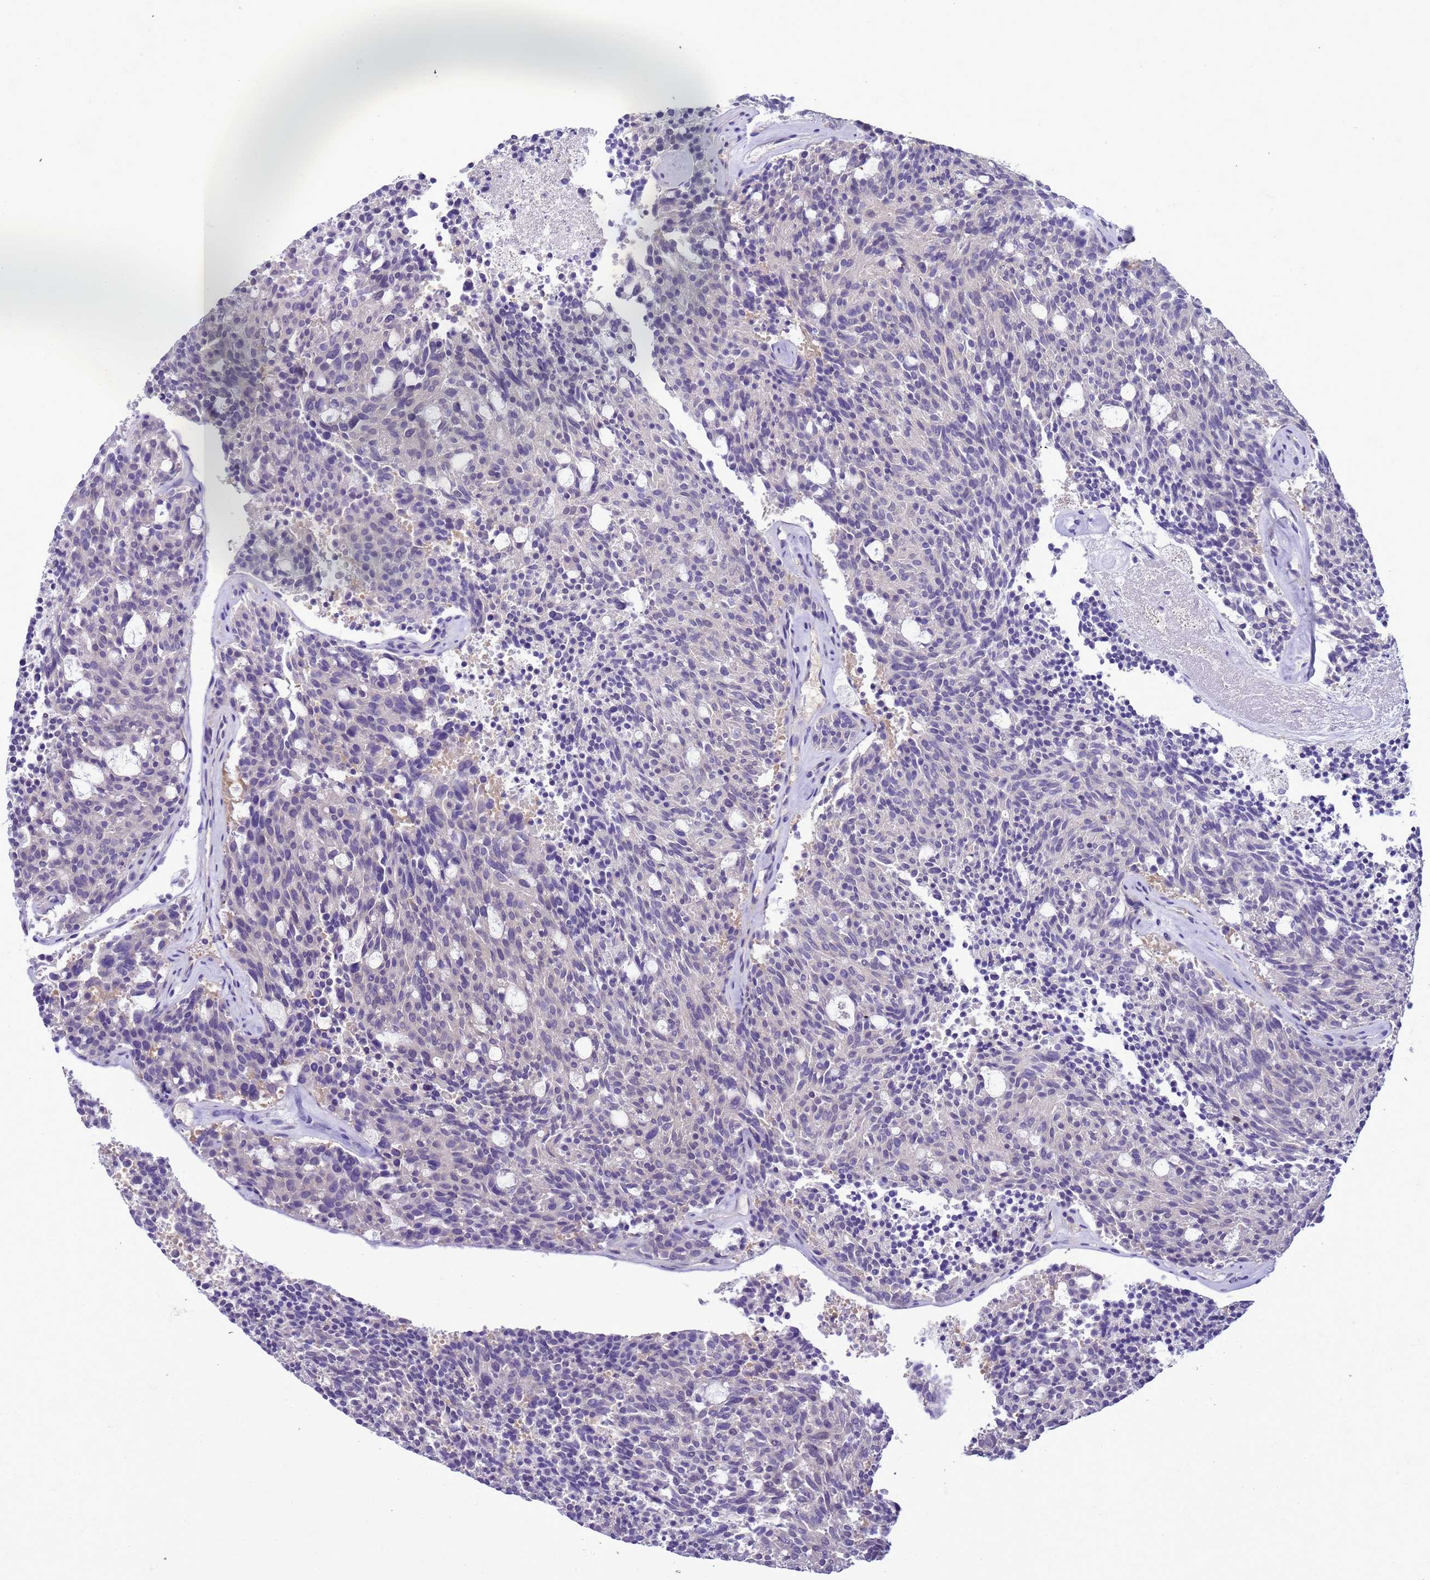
{"staining": {"intensity": "negative", "quantity": "none", "location": "none"}, "tissue": "carcinoid", "cell_type": "Tumor cells", "image_type": "cancer", "snomed": [{"axis": "morphology", "description": "Carcinoid, malignant, NOS"}, {"axis": "topography", "description": "Pancreas"}], "caption": "This photomicrograph is of carcinoid (malignant) stained with IHC to label a protein in brown with the nuclei are counter-stained blue. There is no positivity in tumor cells.", "gene": "DDI2", "patient": {"sex": "female", "age": 54}}